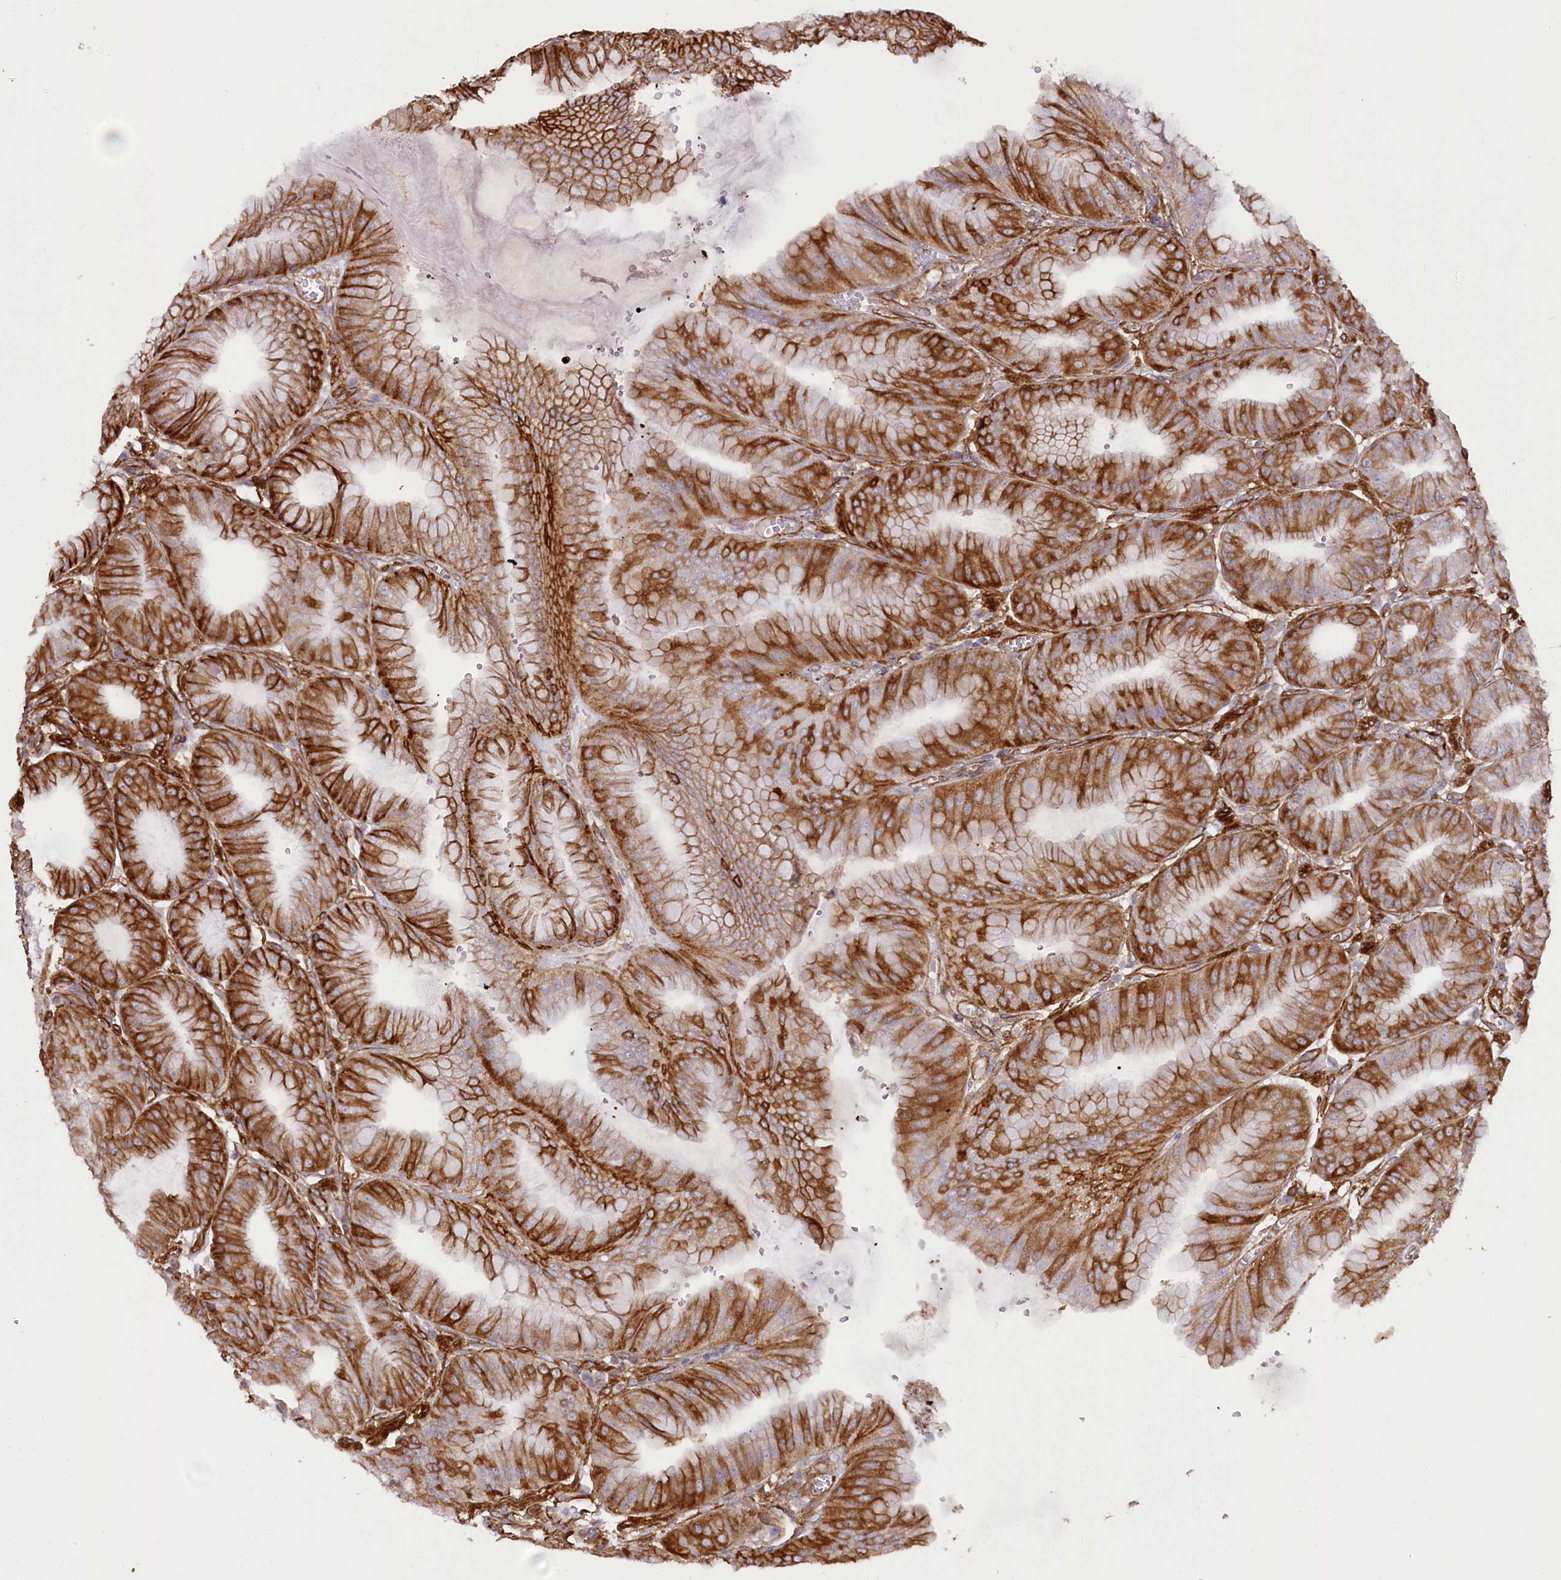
{"staining": {"intensity": "strong", "quantity": "25%-75%", "location": "cytoplasmic/membranous"}, "tissue": "stomach", "cell_type": "Glandular cells", "image_type": "normal", "snomed": [{"axis": "morphology", "description": "Normal tissue, NOS"}, {"axis": "topography", "description": "Stomach, lower"}], "caption": "A histopathology image of human stomach stained for a protein shows strong cytoplasmic/membranous brown staining in glandular cells.", "gene": "SYNPO2", "patient": {"sex": "male", "age": 71}}